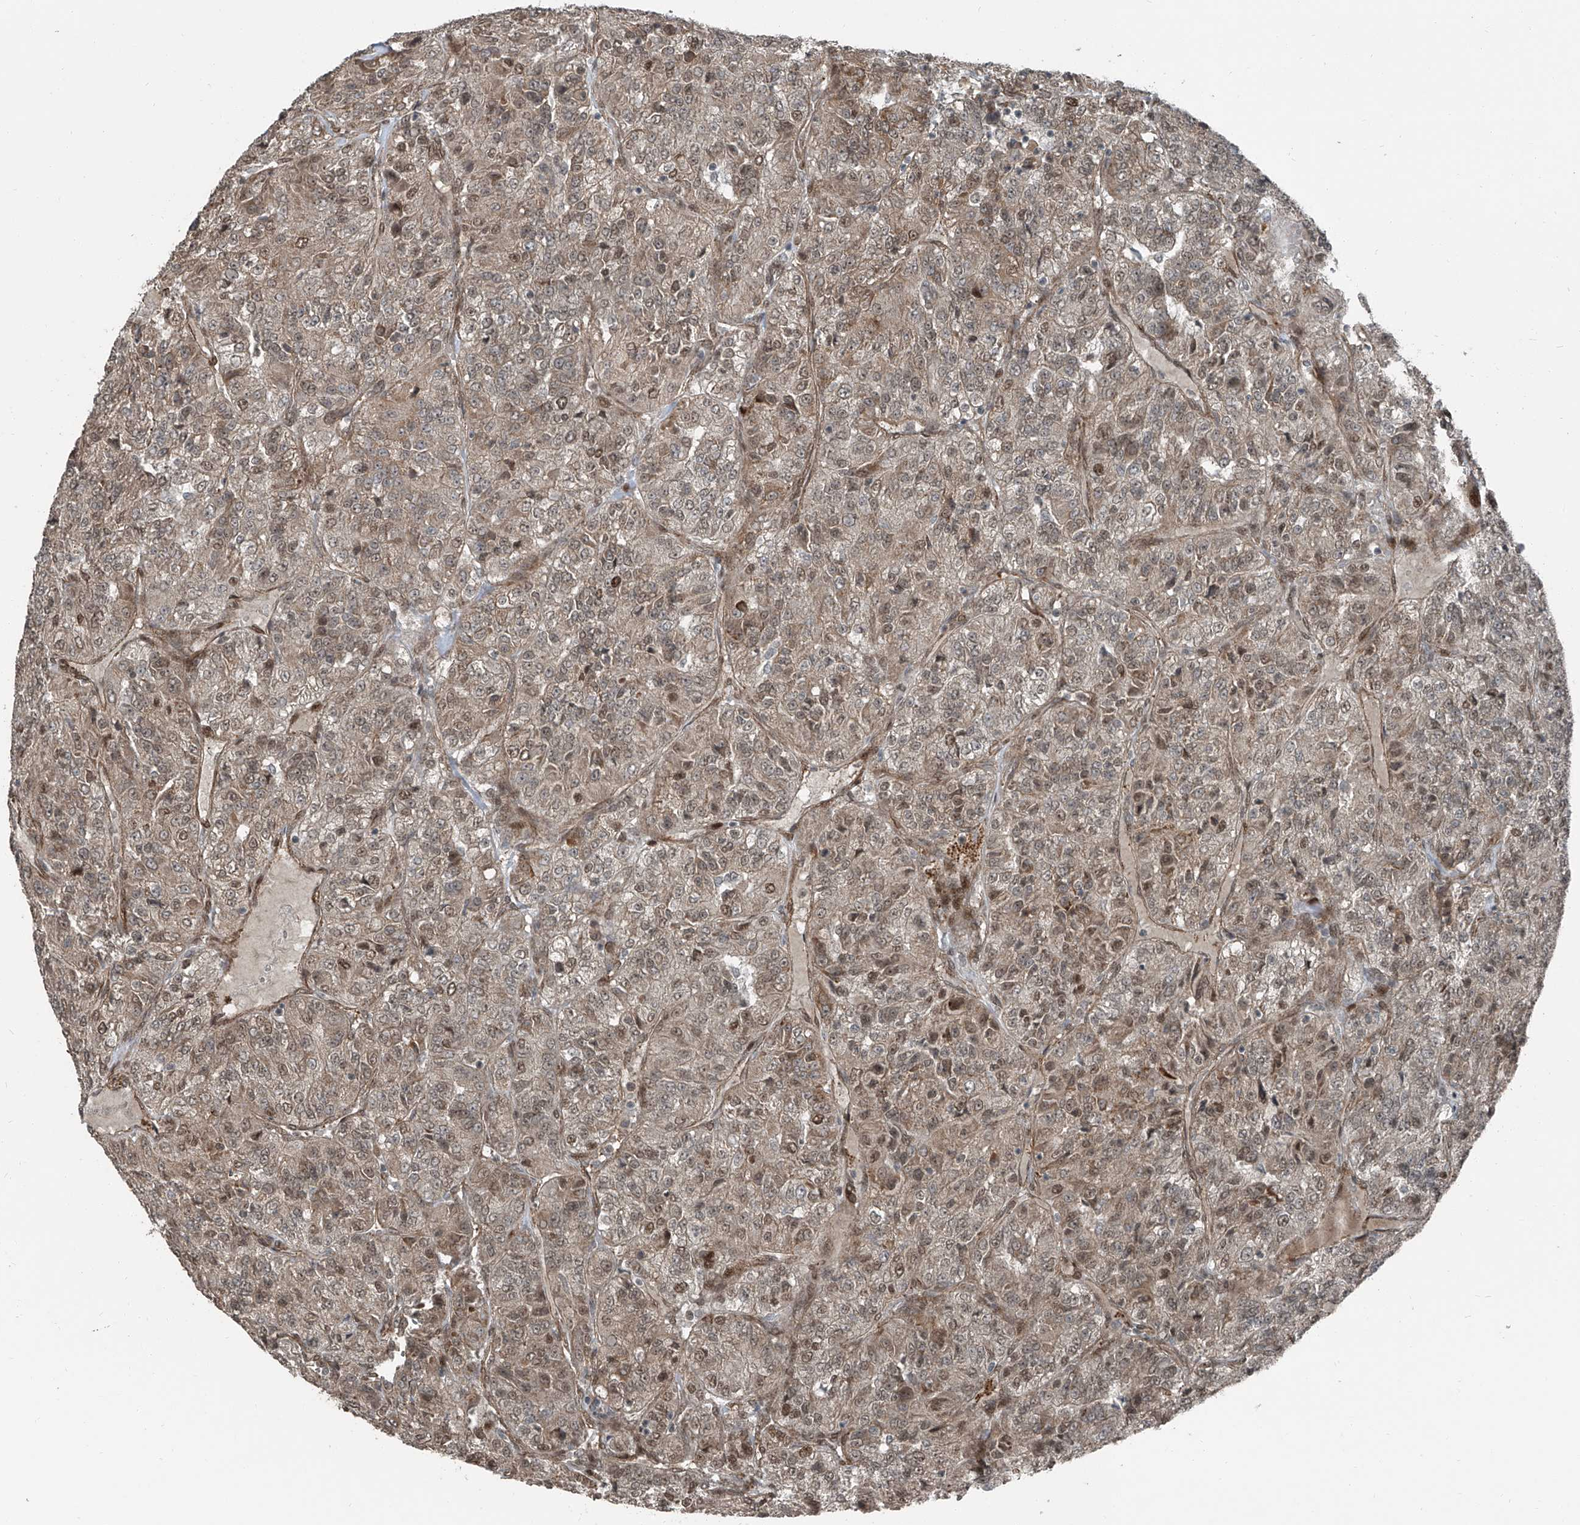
{"staining": {"intensity": "weak", "quantity": ">75%", "location": "cytoplasmic/membranous,nuclear"}, "tissue": "renal cancer", "cell_type": "Tumor cells", "image_type": "cancer", "snomed": [{"axis": "morphology", "description": "Adenocarcinoma, NOS"}, {"axis": "topography", "description": "Kidney"}], "caption": "Protein expression analysis of human renal adenocarcinoma reveals weak cytoplasmic/membranous and nuclear positivity in approximately >75% of tumor cells. (DAB (3,3'-diaminobenzidine) = brown stain, brightfield microscopy at high magnification).", "gene": "ZNF570", "patient": {"sex": "female", "age": 63}}